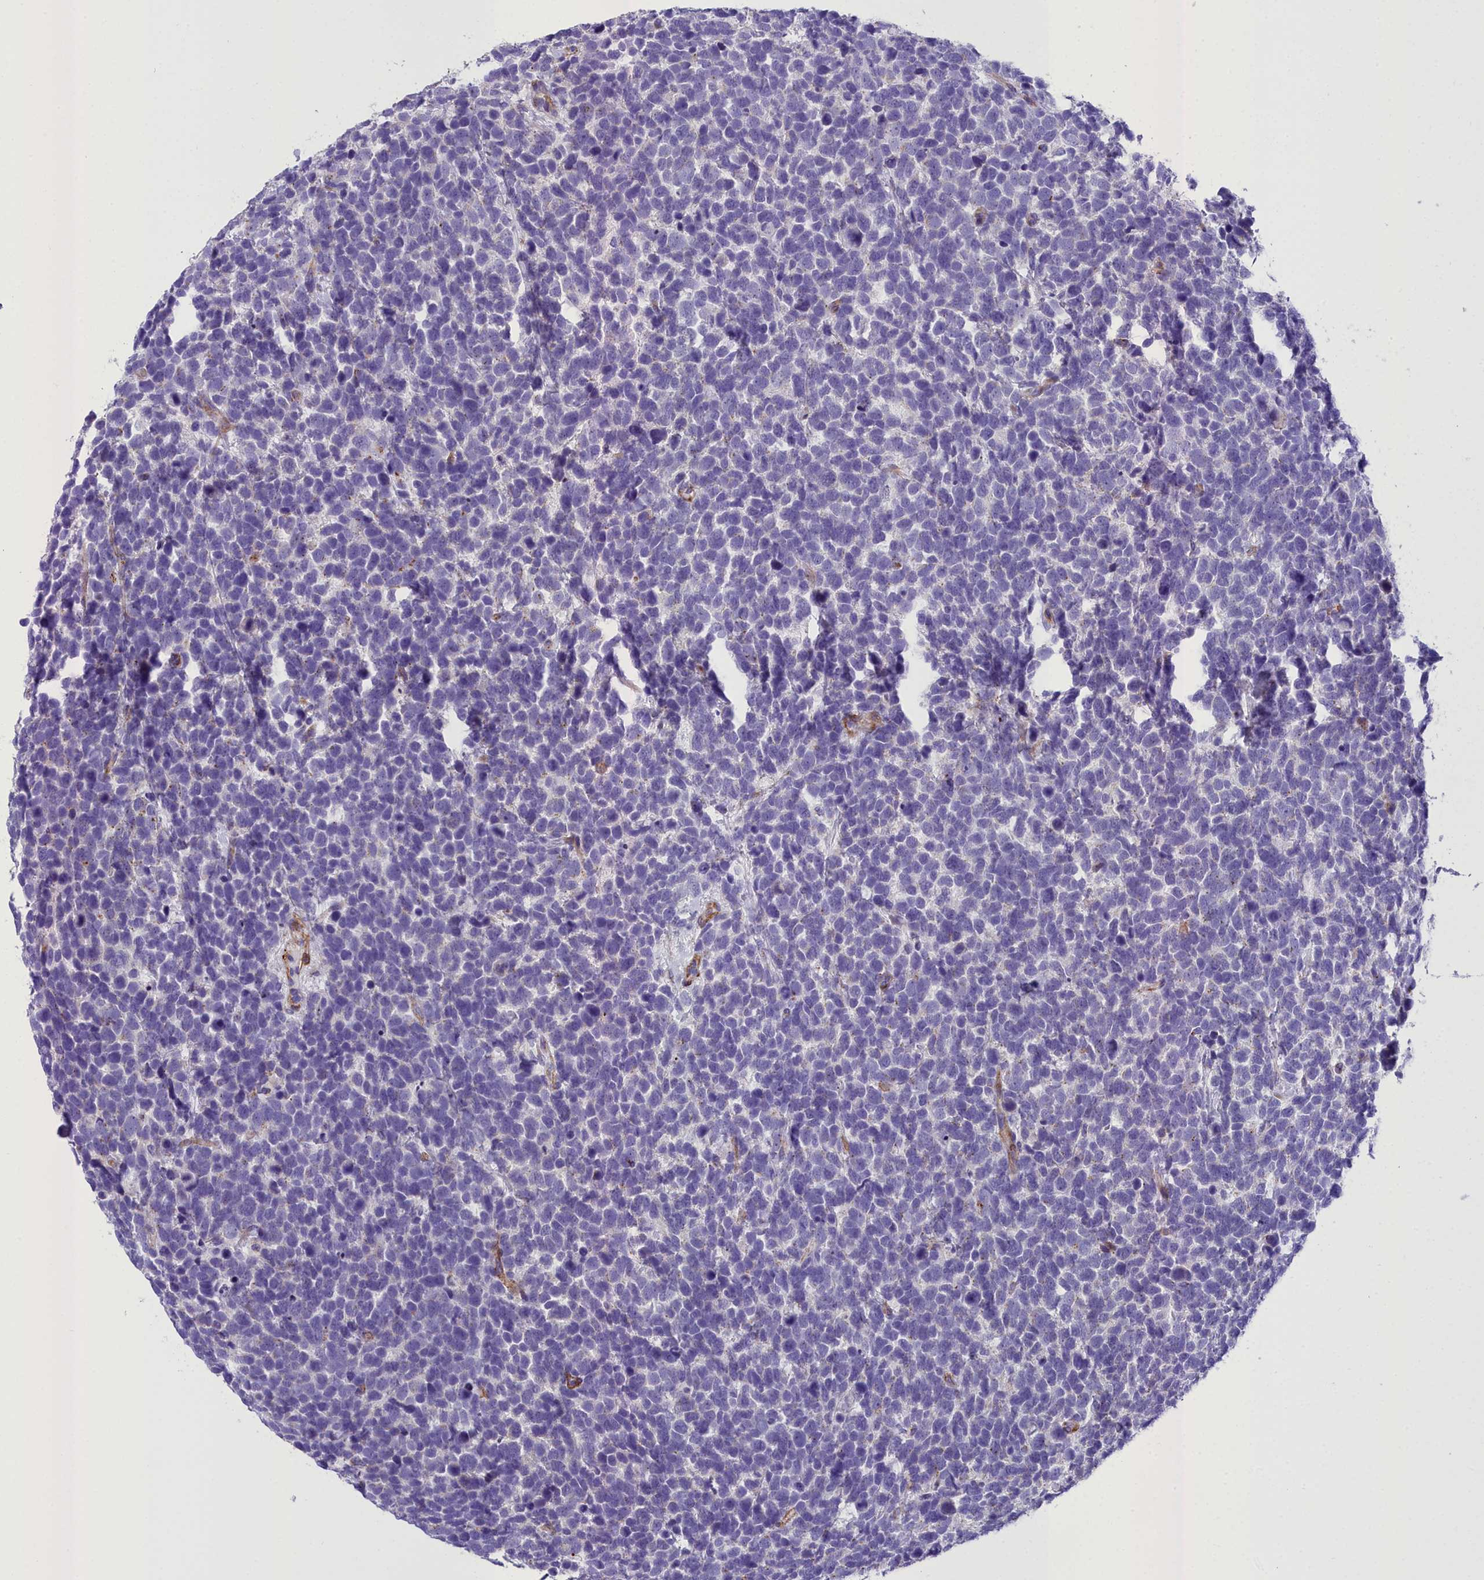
{"staining": {"intensity": "negative", "quantity": "none", "location": "none"}, "tissue": "urothelial cancer", "cell_type": "Tumor cells", "image_type": "cancer", "snomed": [{"axis": "morphology", "description": "Urothelial carcinoma, High grade"}, {"axis": "topography", "description": "Urinary bladder"}], "caption": "Protein analysis of high-grade urothelial carcinoma reveals no significant expression in tumor cells.", "gene": "GFRA1", "patient": {"sex": "female", "age": 82}}